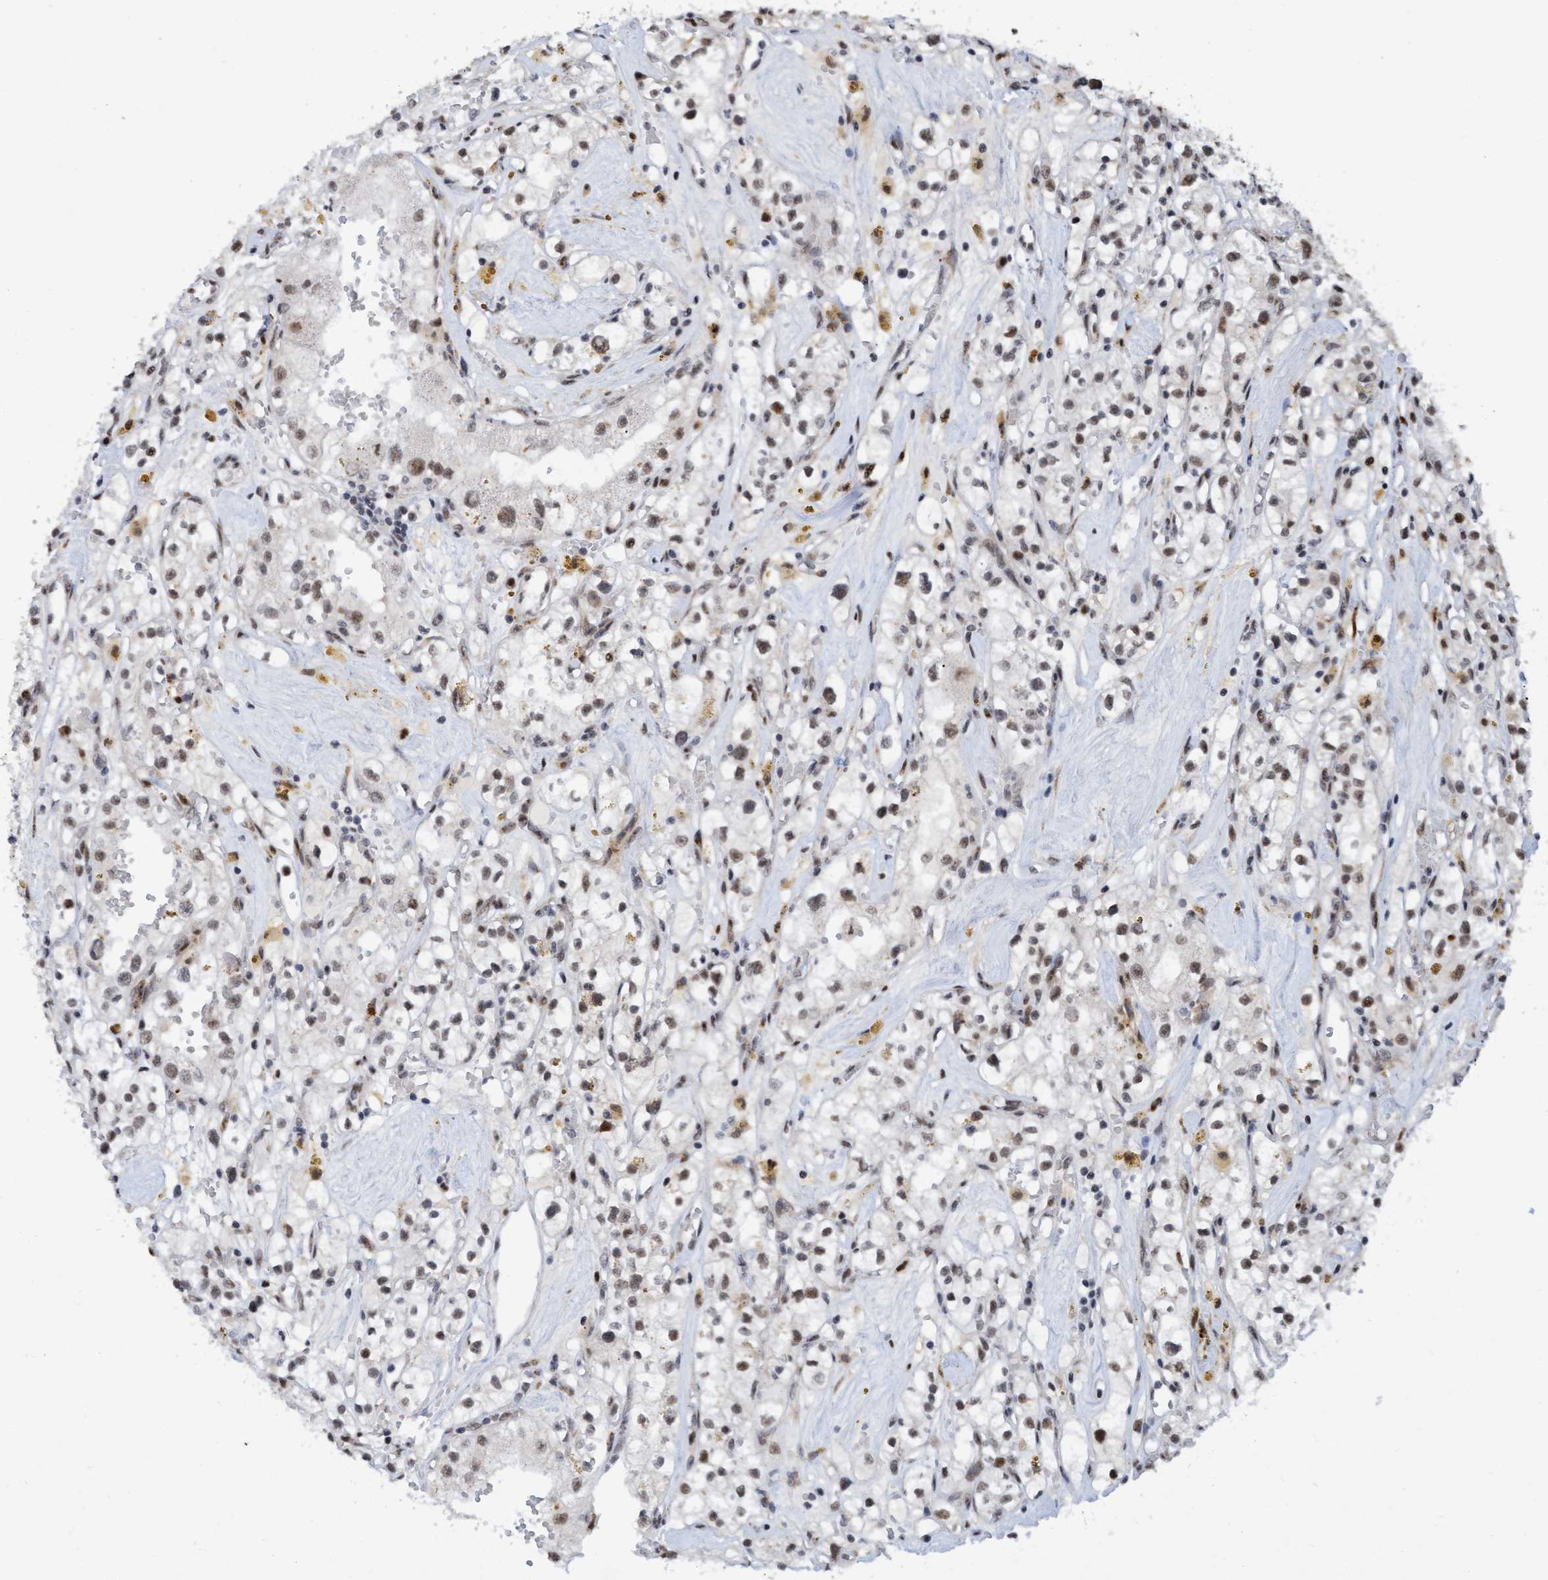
{"staining": {"intensity": "weak", "quantity": ">75%", "location": "nuclear"}, "tissue": "renal cancer", "cell_type": "Tumor cells", "image_type": "cancer", "snomed": [{"axis": "morphology", "description": "Adenocarcinoma, NOS"}, {"axis": "topography", "description": "Kidney"}], "caption": "The histopathology image demonstrates immunohistochemical staining of renal cancer (adenocarcinoma). There is weak nuclear positivity is identified in approximately >75% of tumor cells.", "gene": "GLT6D1", "patient": {"sex": "male", "age": 56}}